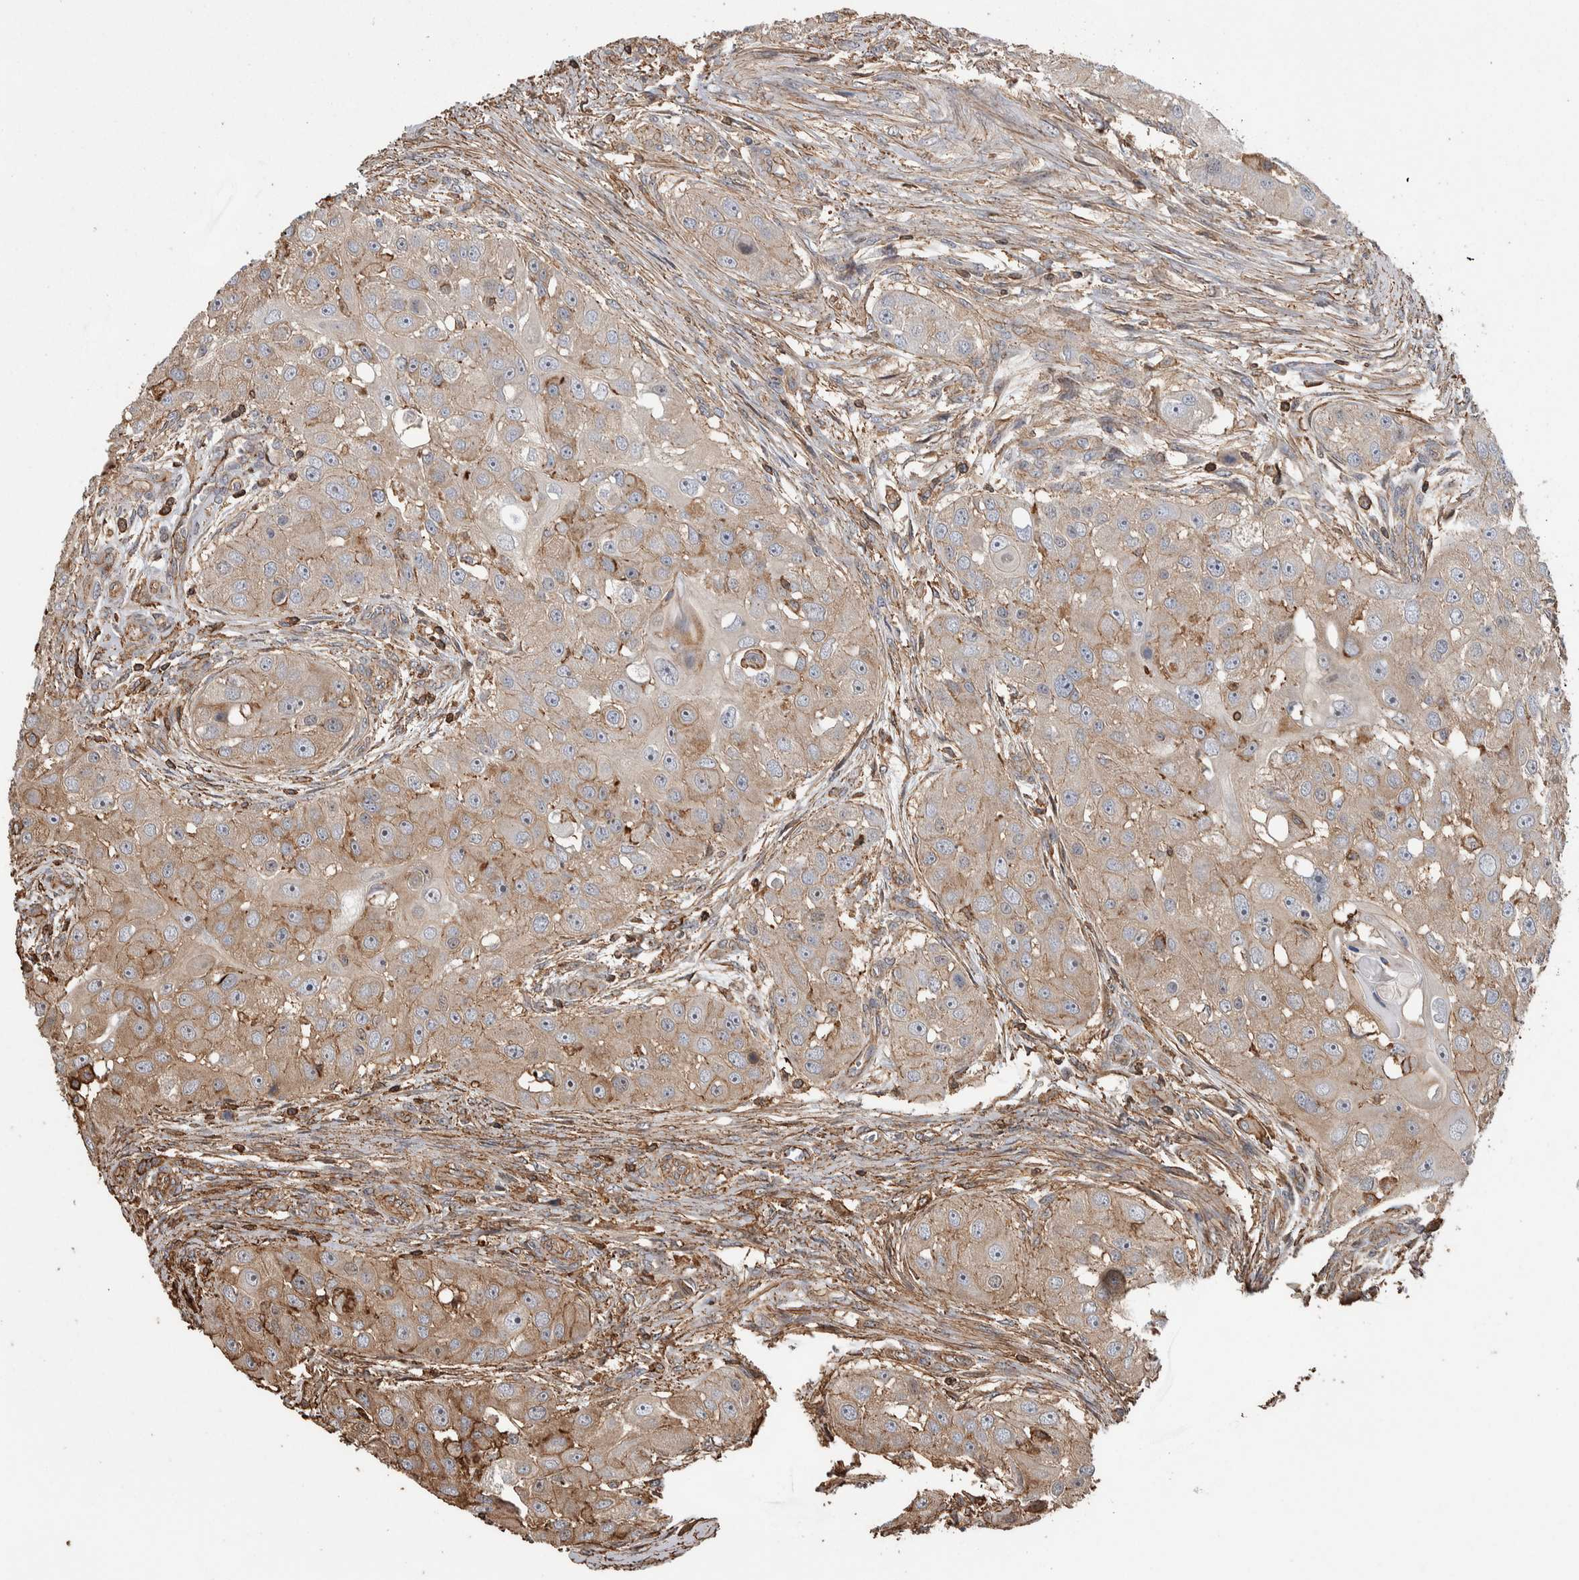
{"staining": {"intensity": "weak", "quantity": ">75%", "location": "cytoplasmic/membranous"}, "tissue": "head and neck cancer", "cell_type": "Tumor cells", "image_type": "cancer", "snomed": [{"axis": "morphology", "description": "Normal tissue, NOS"}, {"axis": "morphology", "description": "Squamous cell carcinoma, NOS"}, {"axis": "topography", "description": "Skeletal muscle"}, {"axis": "topography", "description": "Head-Neck"}], "caption": "This is an image of immunohistochemistry staining of head and neck cancer (squamous cell carcinoma), which shows weak positivity in the cytoplasmic/membranous of tumor cells.", "gene": "ENPP2", "patient": {"sex": "male", "age": 51}}